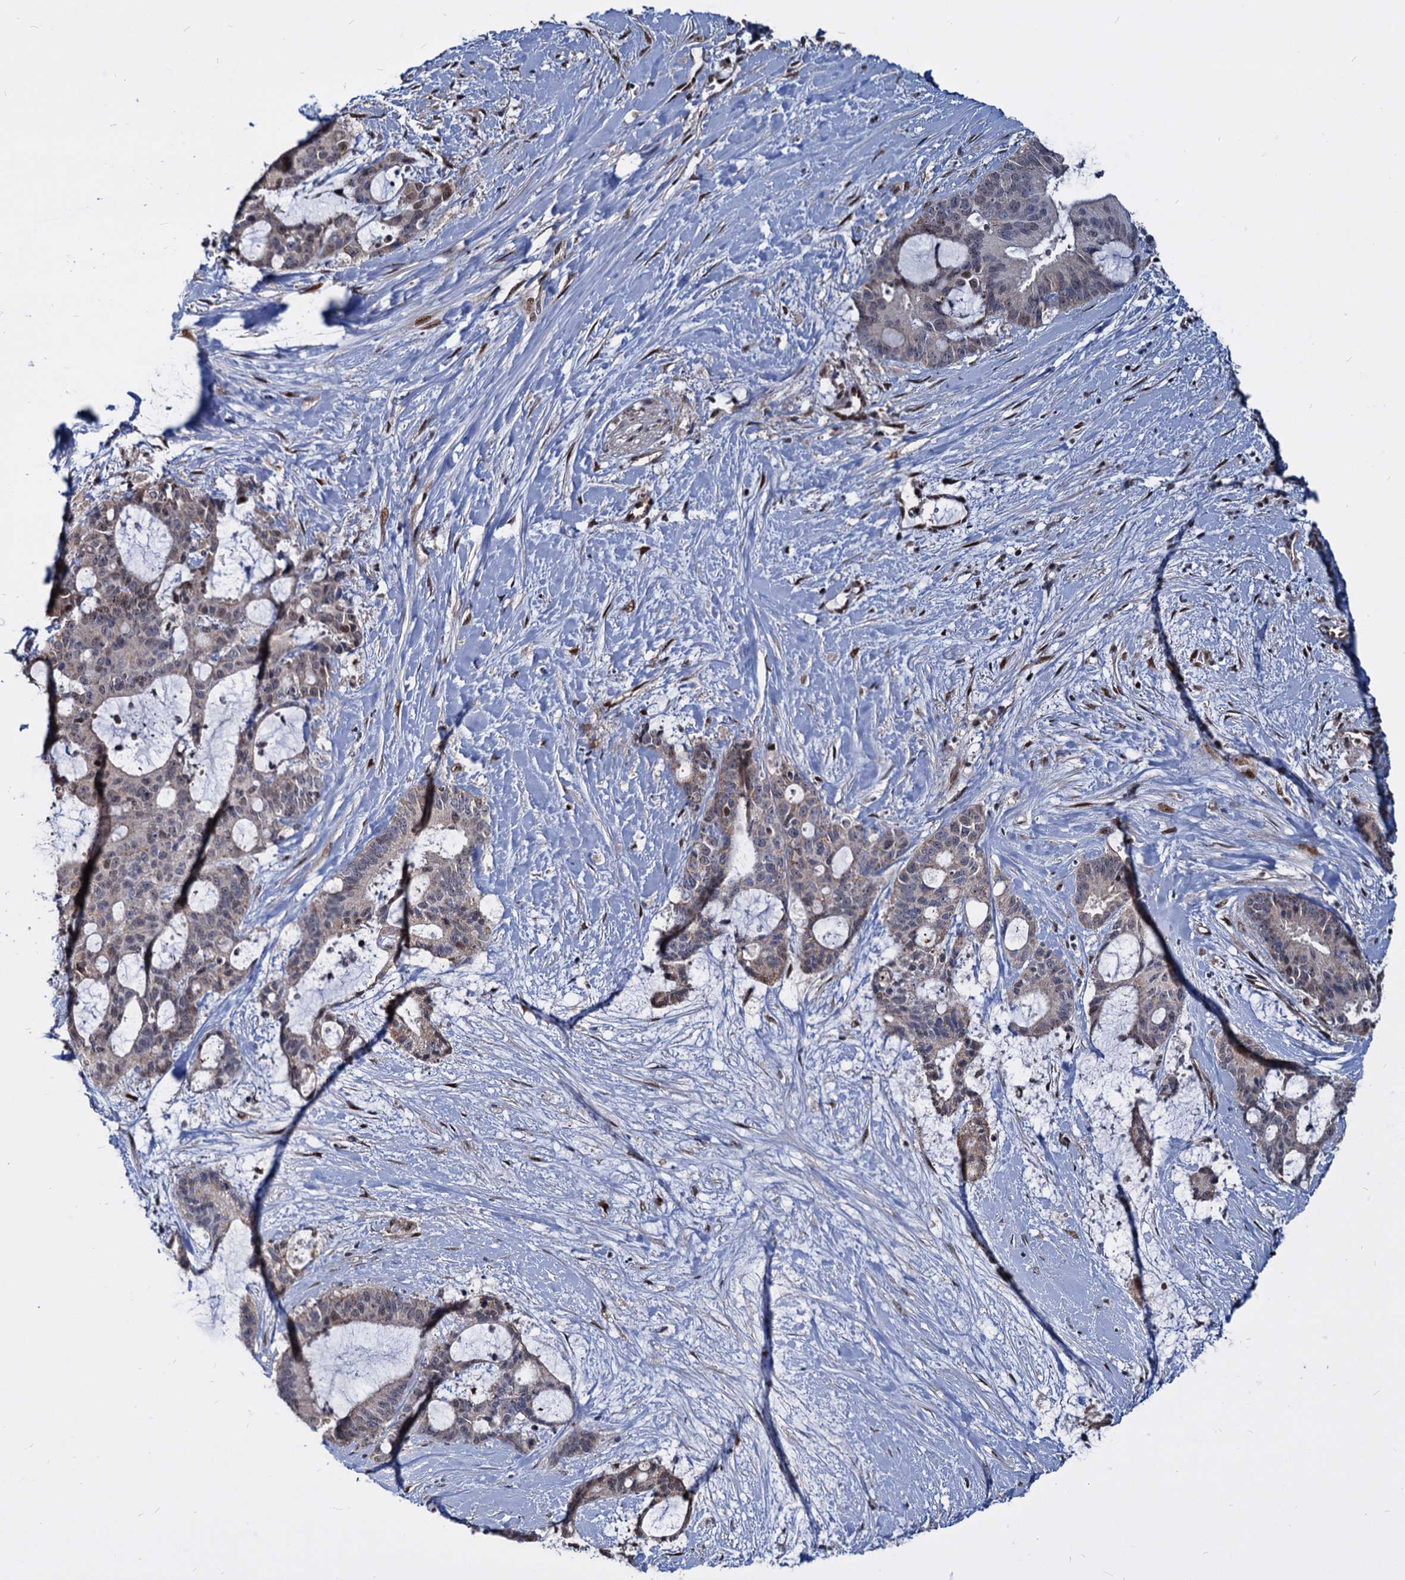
{"staining": {"intensity": "weak", "quantity": "25%-75%", "location": "nuclear"}, "tissue": "liver cancer", "cell_type": "Tumor cells", "image_type": "cancer", "snomed": [{"axis": "morphology", "description": "Normal tissue, NOS"}, {"axis": "morphology", "description": "Cholangiocarcinoma"}, {"axis": "topography", "description": "Liver"}, {"axis": "topography", "description": "Peripheral nerve tissue"}], "caption": "Cholangiocarcinoma (liver) stained with immunohistochemistry (IHC) displays weak nuclear positivity in about 25%-75% of tumor cells.", "gene": "UBLCP1", "patient": {"sex": "female", "age": 73}}